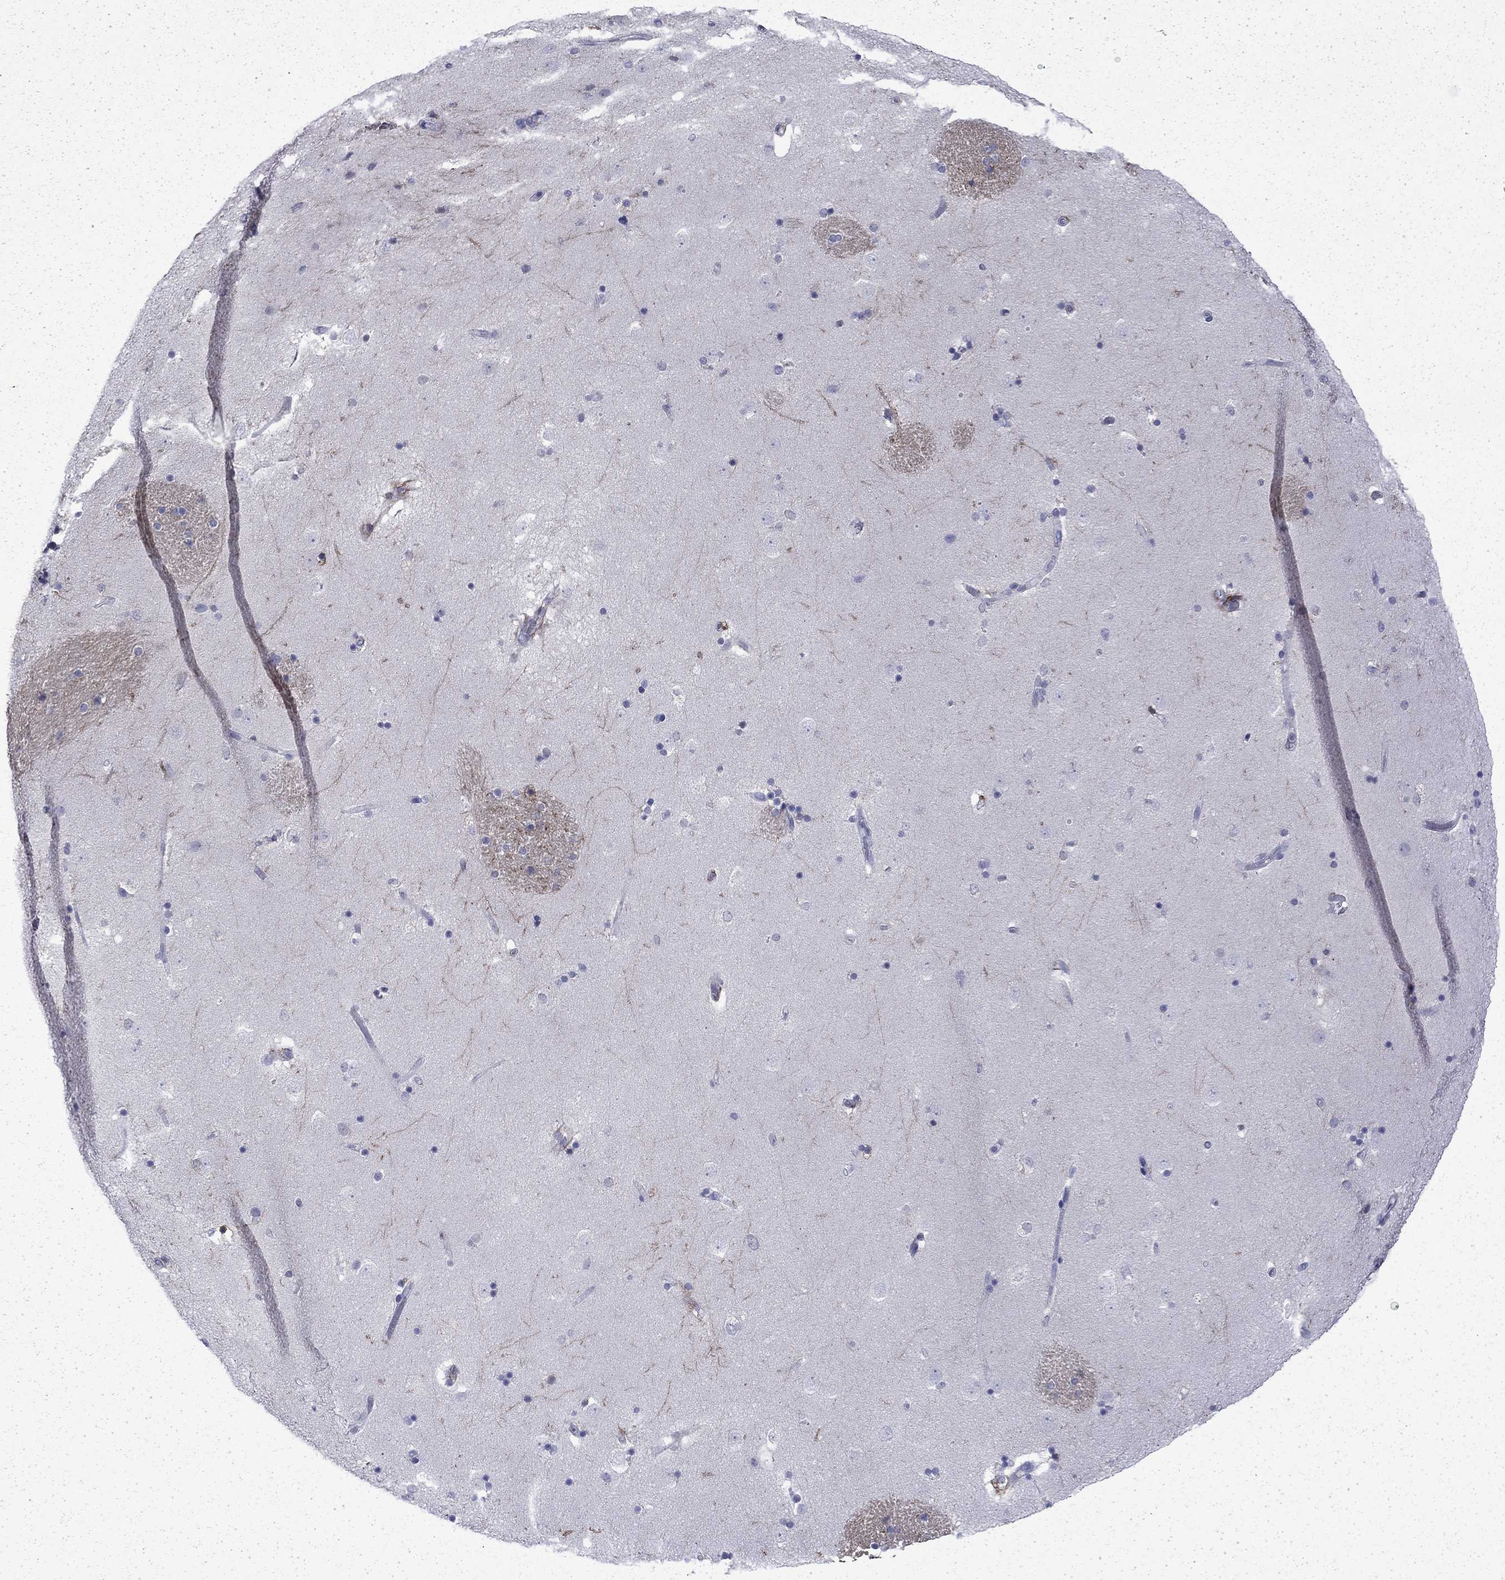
{"staining": {"intensity": "negative", "quantity": "none", "location": "none"}, "tissue": "caudate", "cell_type": "Glial cells", "image_type": "normal", "snomed": [{"axis": "morphology", "description": "Normal tissue, NOS"}, {"axis": "topography", "description": "Lateral ventricle wall"}], "caption": "This is an immunohistochemistry (IHC) photomicrograph of normal caudate. There is no positivity in glial cells.", "gene": "ENPP6", "patient": {"sex": "male", "age": 51}}